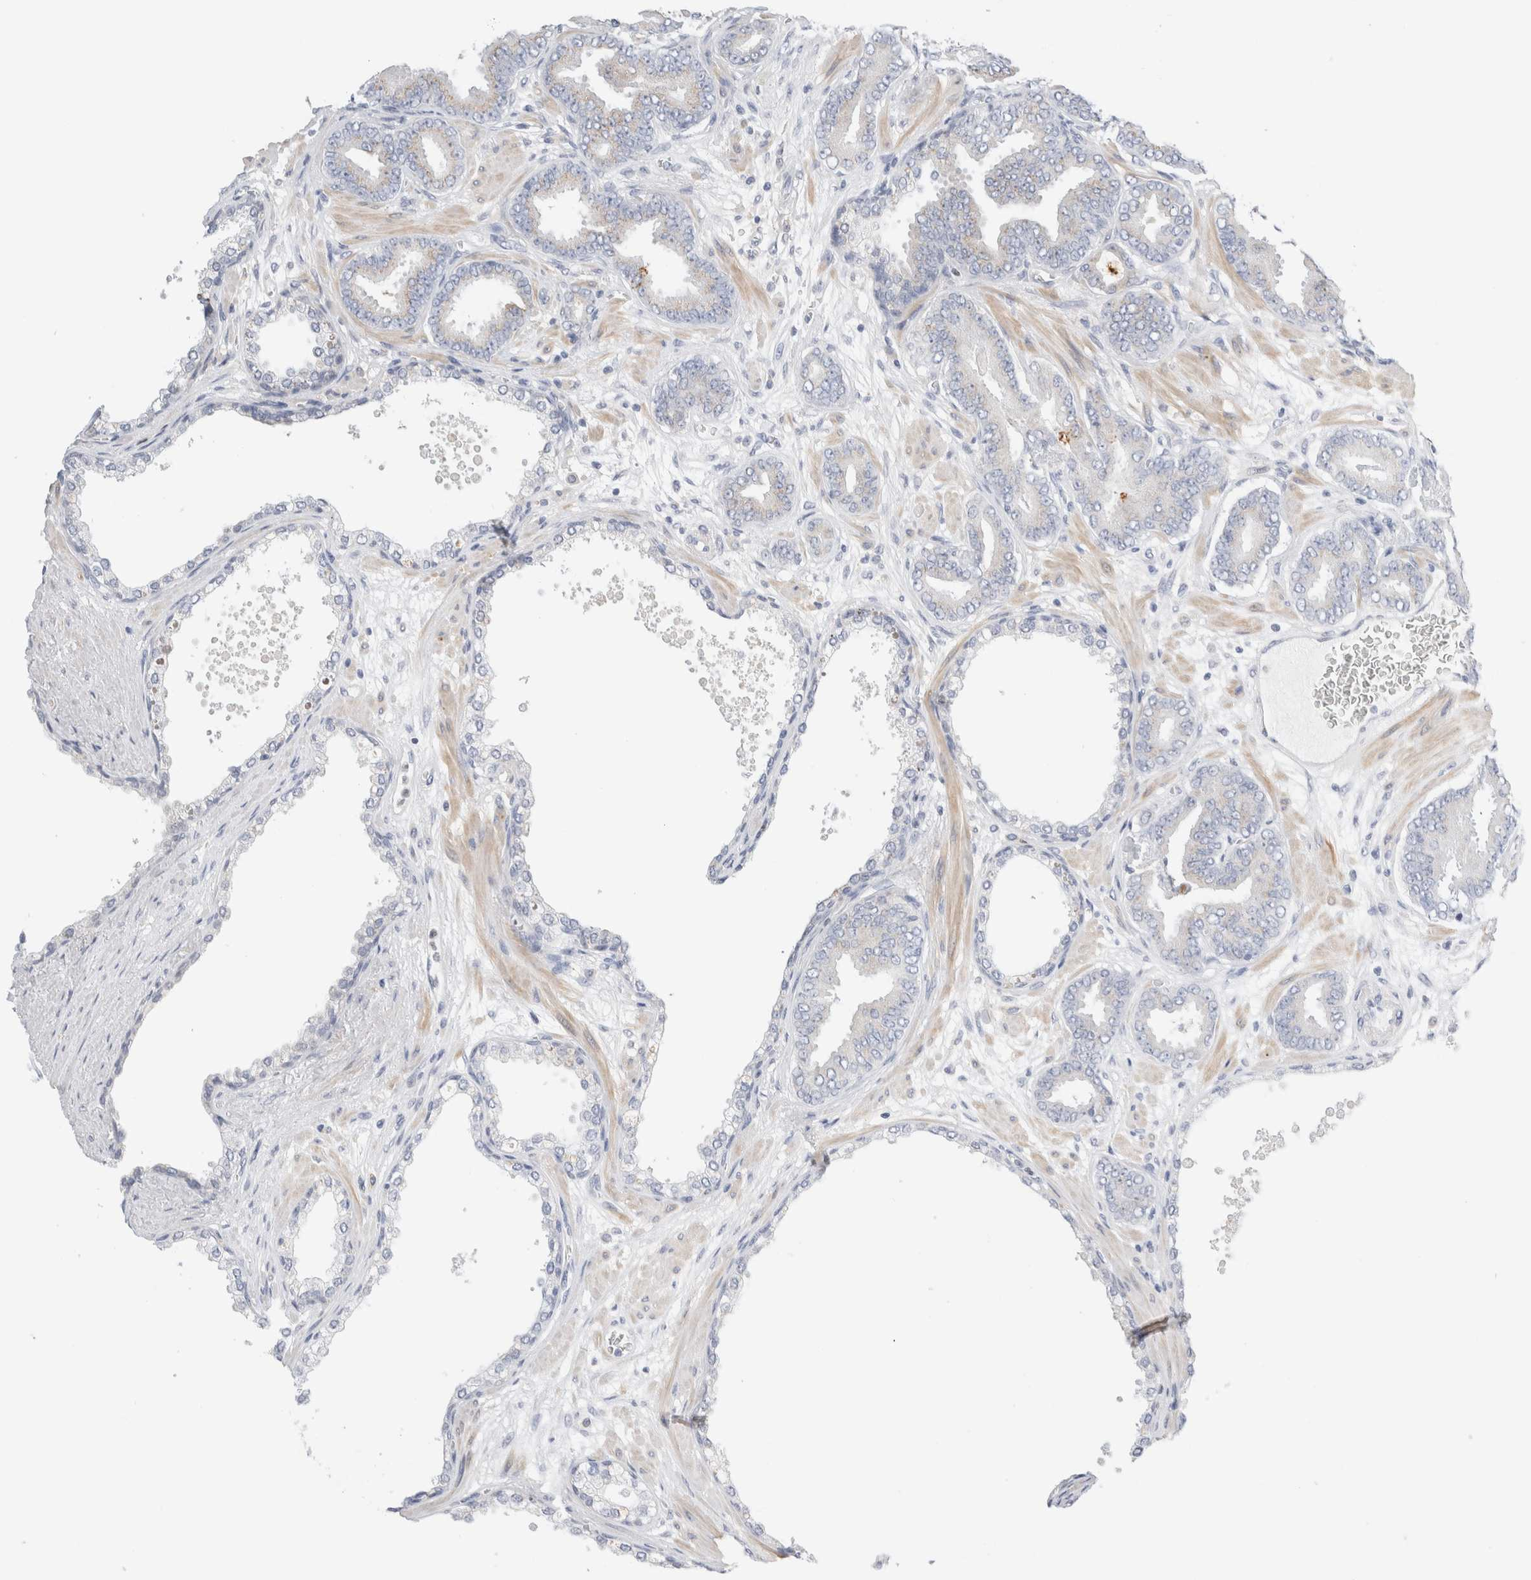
{"staining": {"intensity": "negative", "quantity": "none", "location": "none"}, "tissue": "prostate cancer", "cell_type": "Tumor cells", "image_type": "cancer", "snomed": [{"axis": "morphology", "description": "Adenocarcinoma, Low grade"}, {"axis": "topography", "description": "Prostate"}], "caption": "The image reveals no staining of tumor cells in prostate low-grade adenocarcinoma. (DAB (3,3'-diaminobenzidine) IHC, high magnification).", "gene": "ADAM30", "patient": {"sex": "male", "age": 62}}